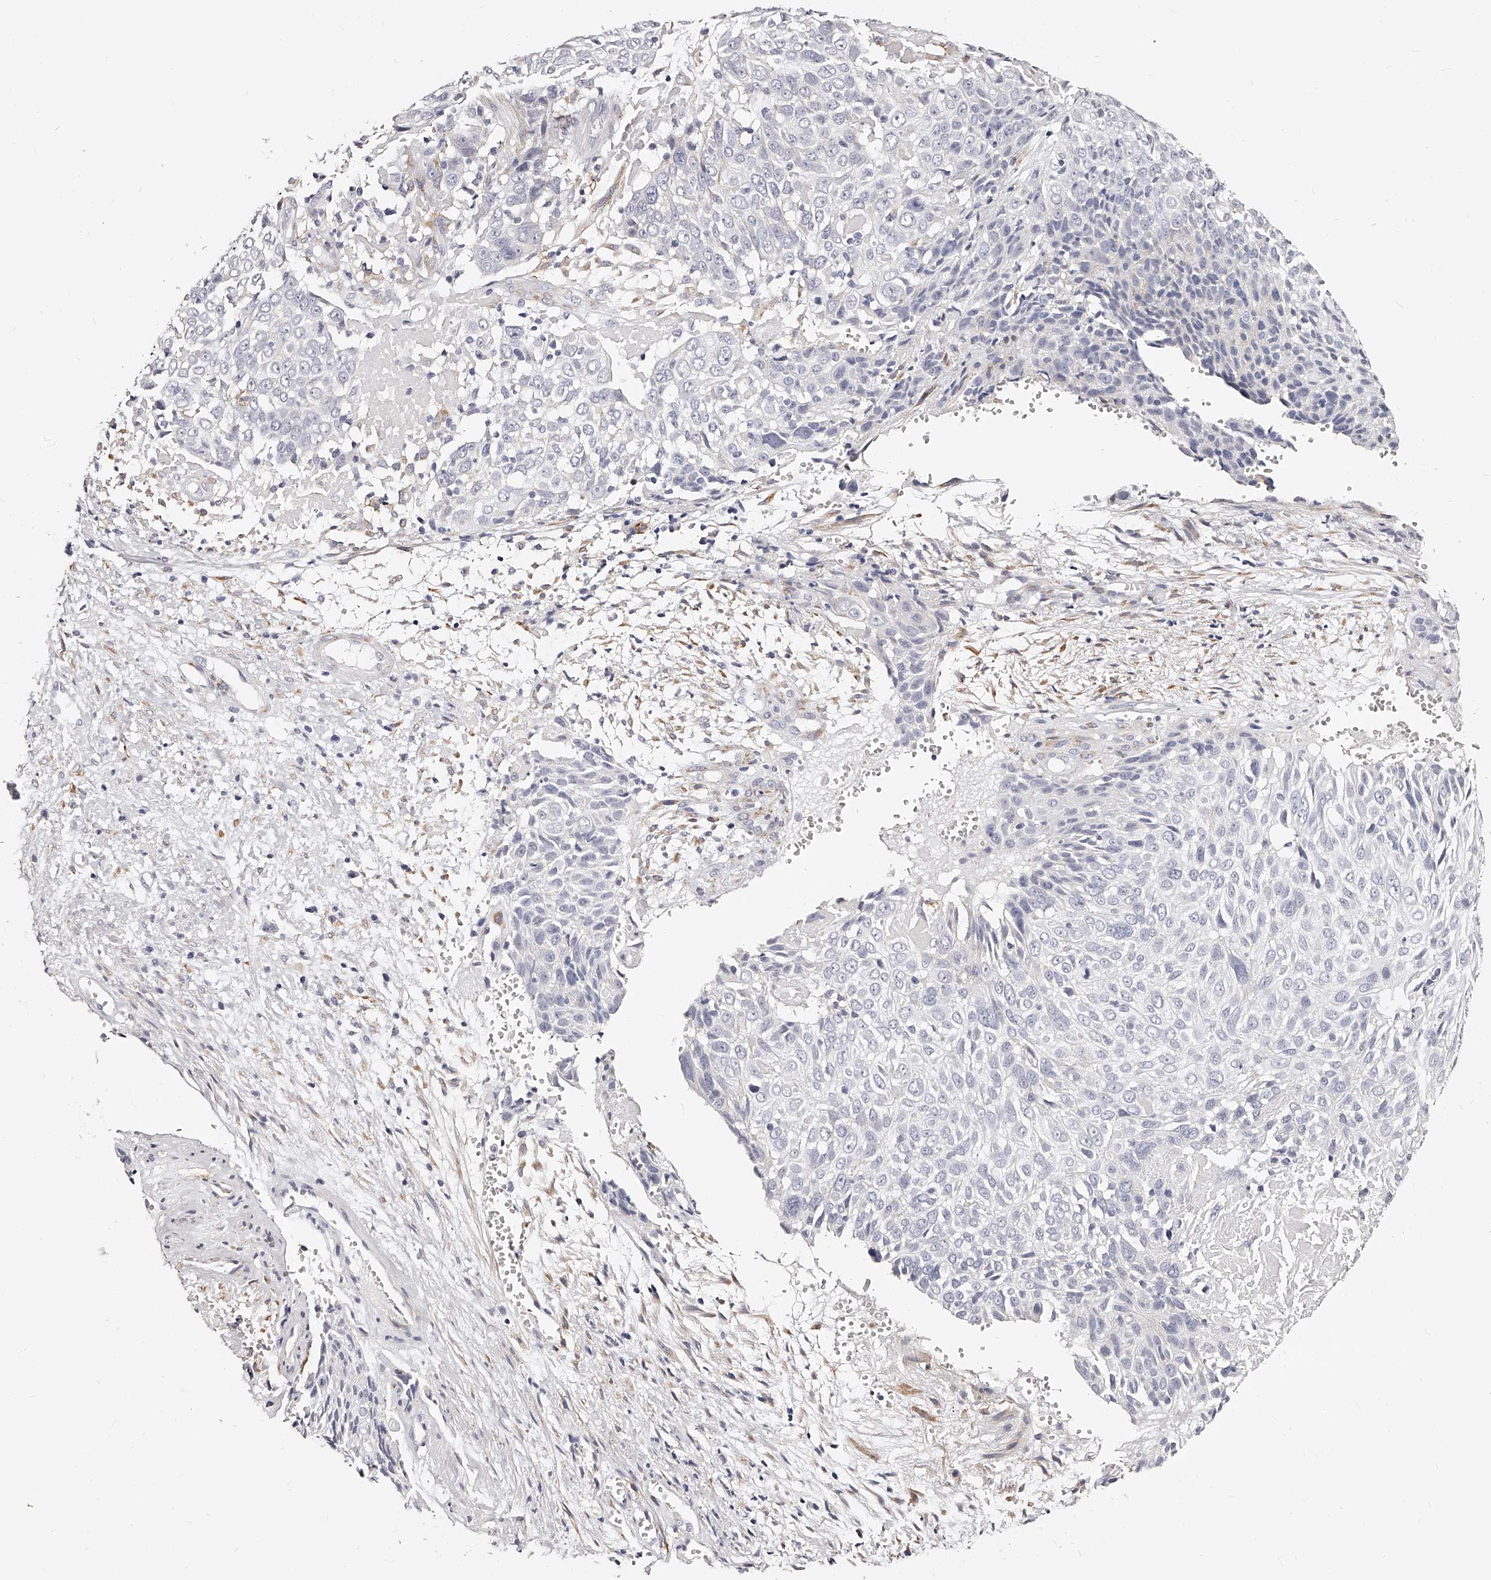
{"staining": {"intensity": "negative", "quantity": "none", "location": "none"}, "tissue": "cervical cancer", "cell_type": "Tumor cells", "image_type": "cancer", "snomed": [{"axis": "morphology", "description": "Squamous cell carcinoma, NOS"}, {"axis": "topography", "description": "Cervix"}], "caption": "Immunohistochemistry (IHC) micrograph of neoplastic tissue: human cervical cancer (squamous cell carcinoma) stained with DAB (3,3'-diaminobenzidine) reveals no significant protein positivity in tumor cells.", "gene": "CD82", "patient": {"sex": "female", "age": 74}}